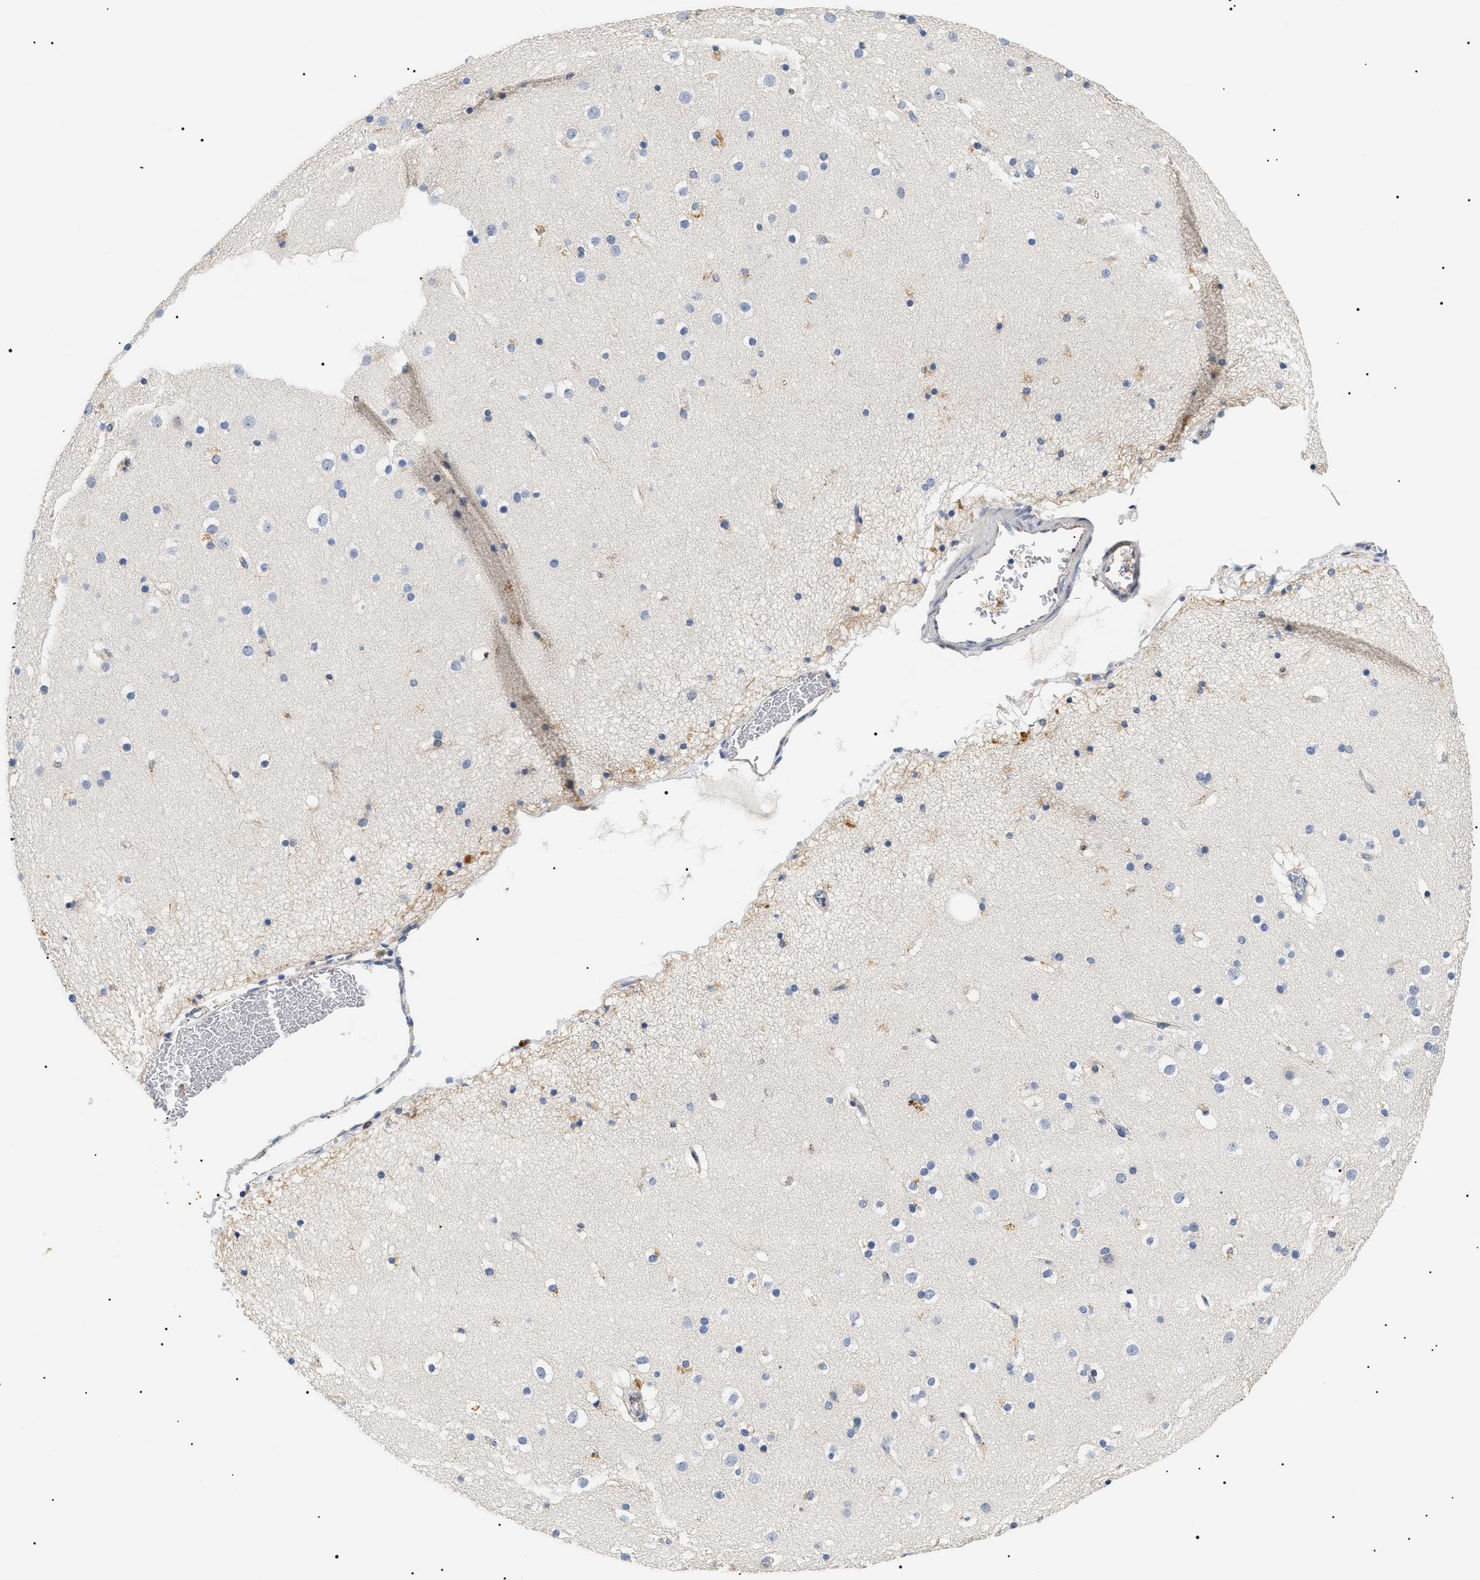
{"staining": {"intensity": "negative", "quantity": "none", "location": "none"}, "tissue": "cerebral cortex", "cell_type": "Endothelial cells", "image_type": "normal", "snomed": [{"axis": "morphology", "description": "Normal tissue, NOS"}, {"axis": "topography", "description": "Cerebral cortex"}], "caption": "The immunohistochemistry (IHC) micrograph has no significant staining in endothelial cells of cerebral cortex. (DAB IHC visualized using brightfield microscopy, high magnification).", "gene": "HSD17B11", "patient": {"sex": "male", "age": 57}}